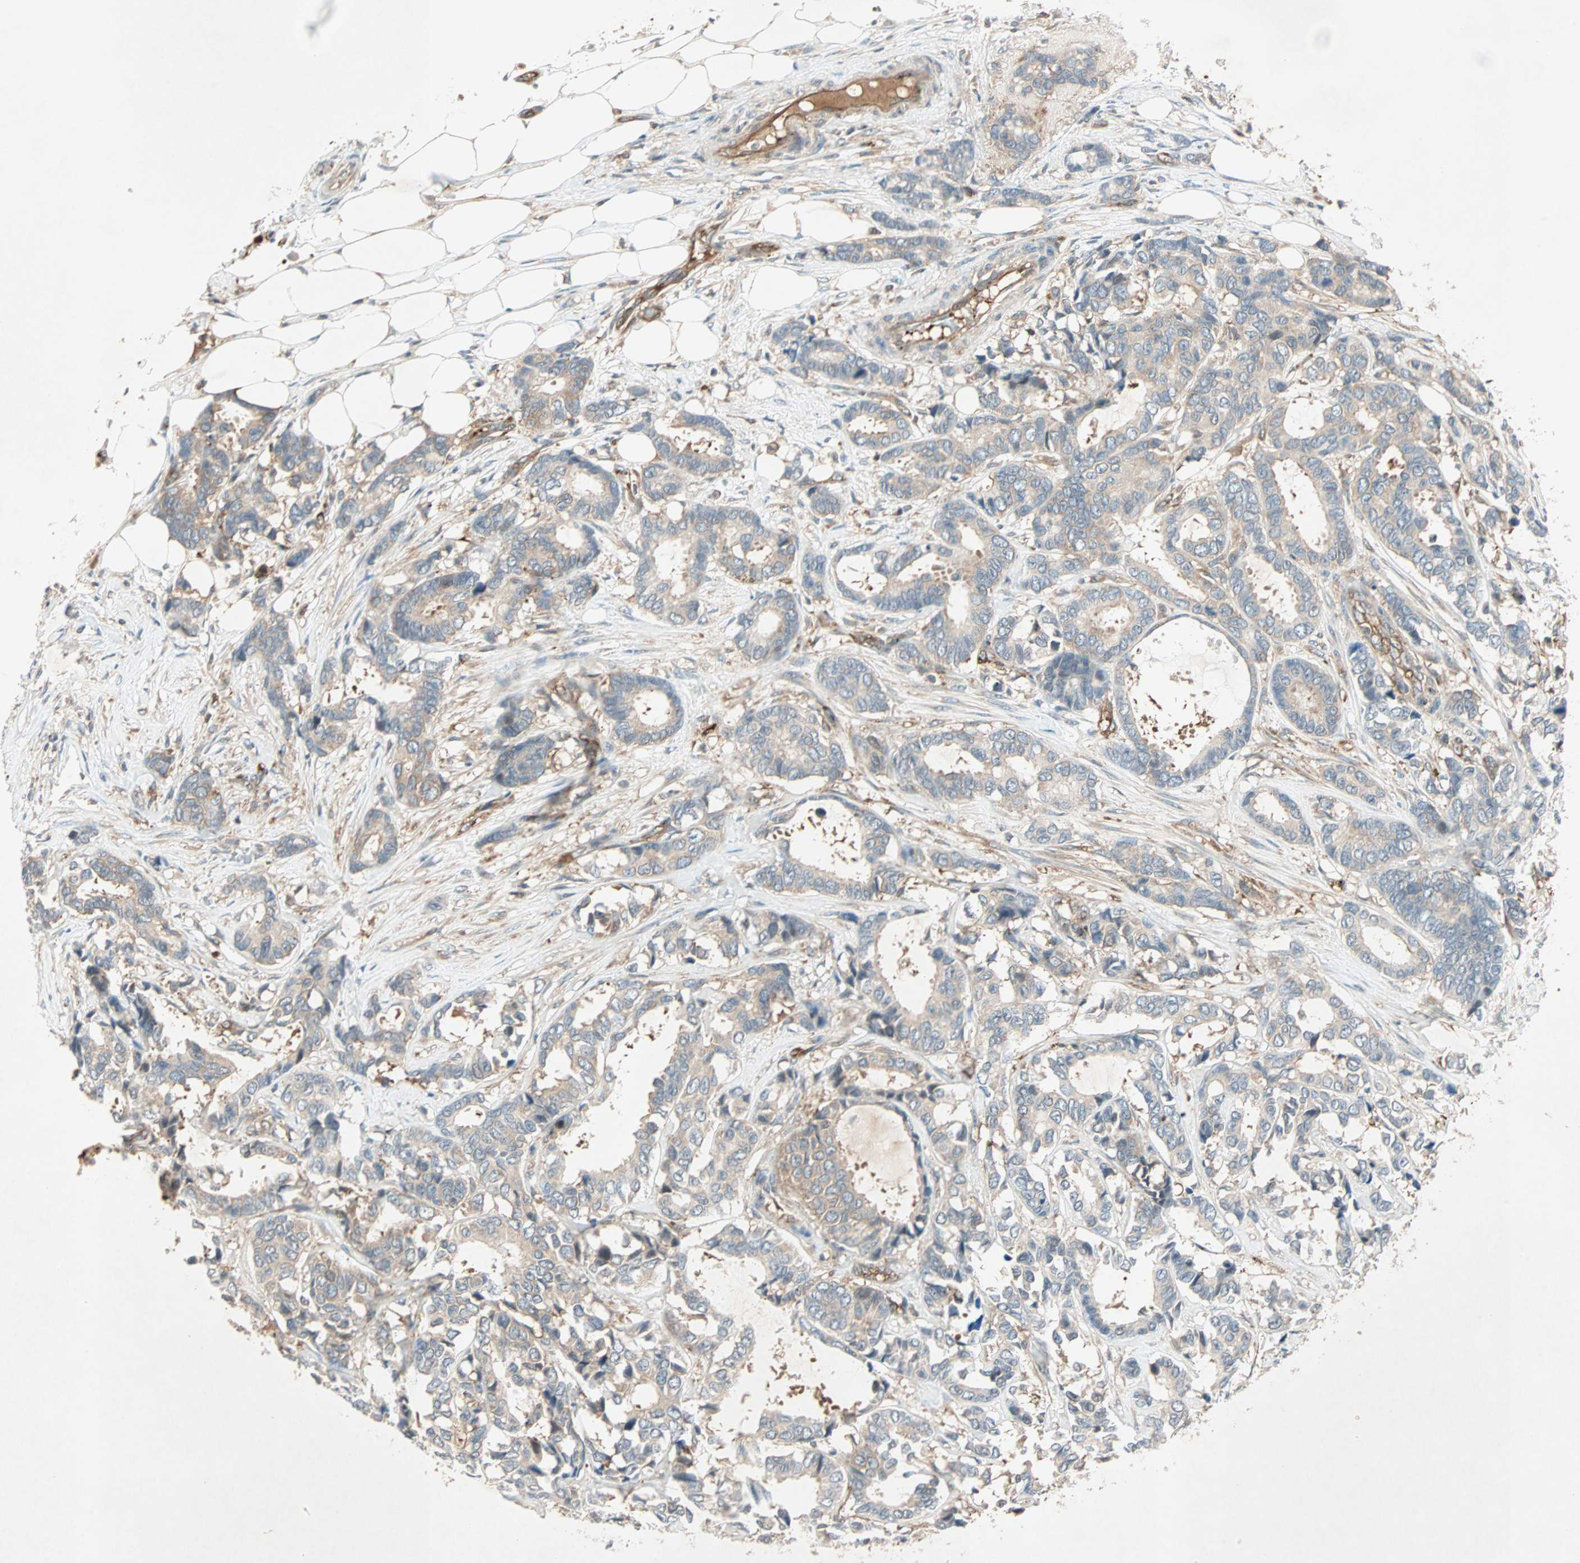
{"staining": {"intensity": "weak", "quantity": ">75%", "location": "cytoplasmic/membranous"}, "tissue": "breast cancer", "cell_type": "Tumor cells", "image_type": "cancer", "snomed": [{"axis": "morphology", "description": "Duct carcinoma"}, {"axis": "topography", "description": "Breast"}], "caption": "Breast cancer (invasive ductal carcinoma) stained with a protein marker shows weak staining in tumor cells.", "gene": "TEC", "patient": {"sex": "female", "age": 87}}